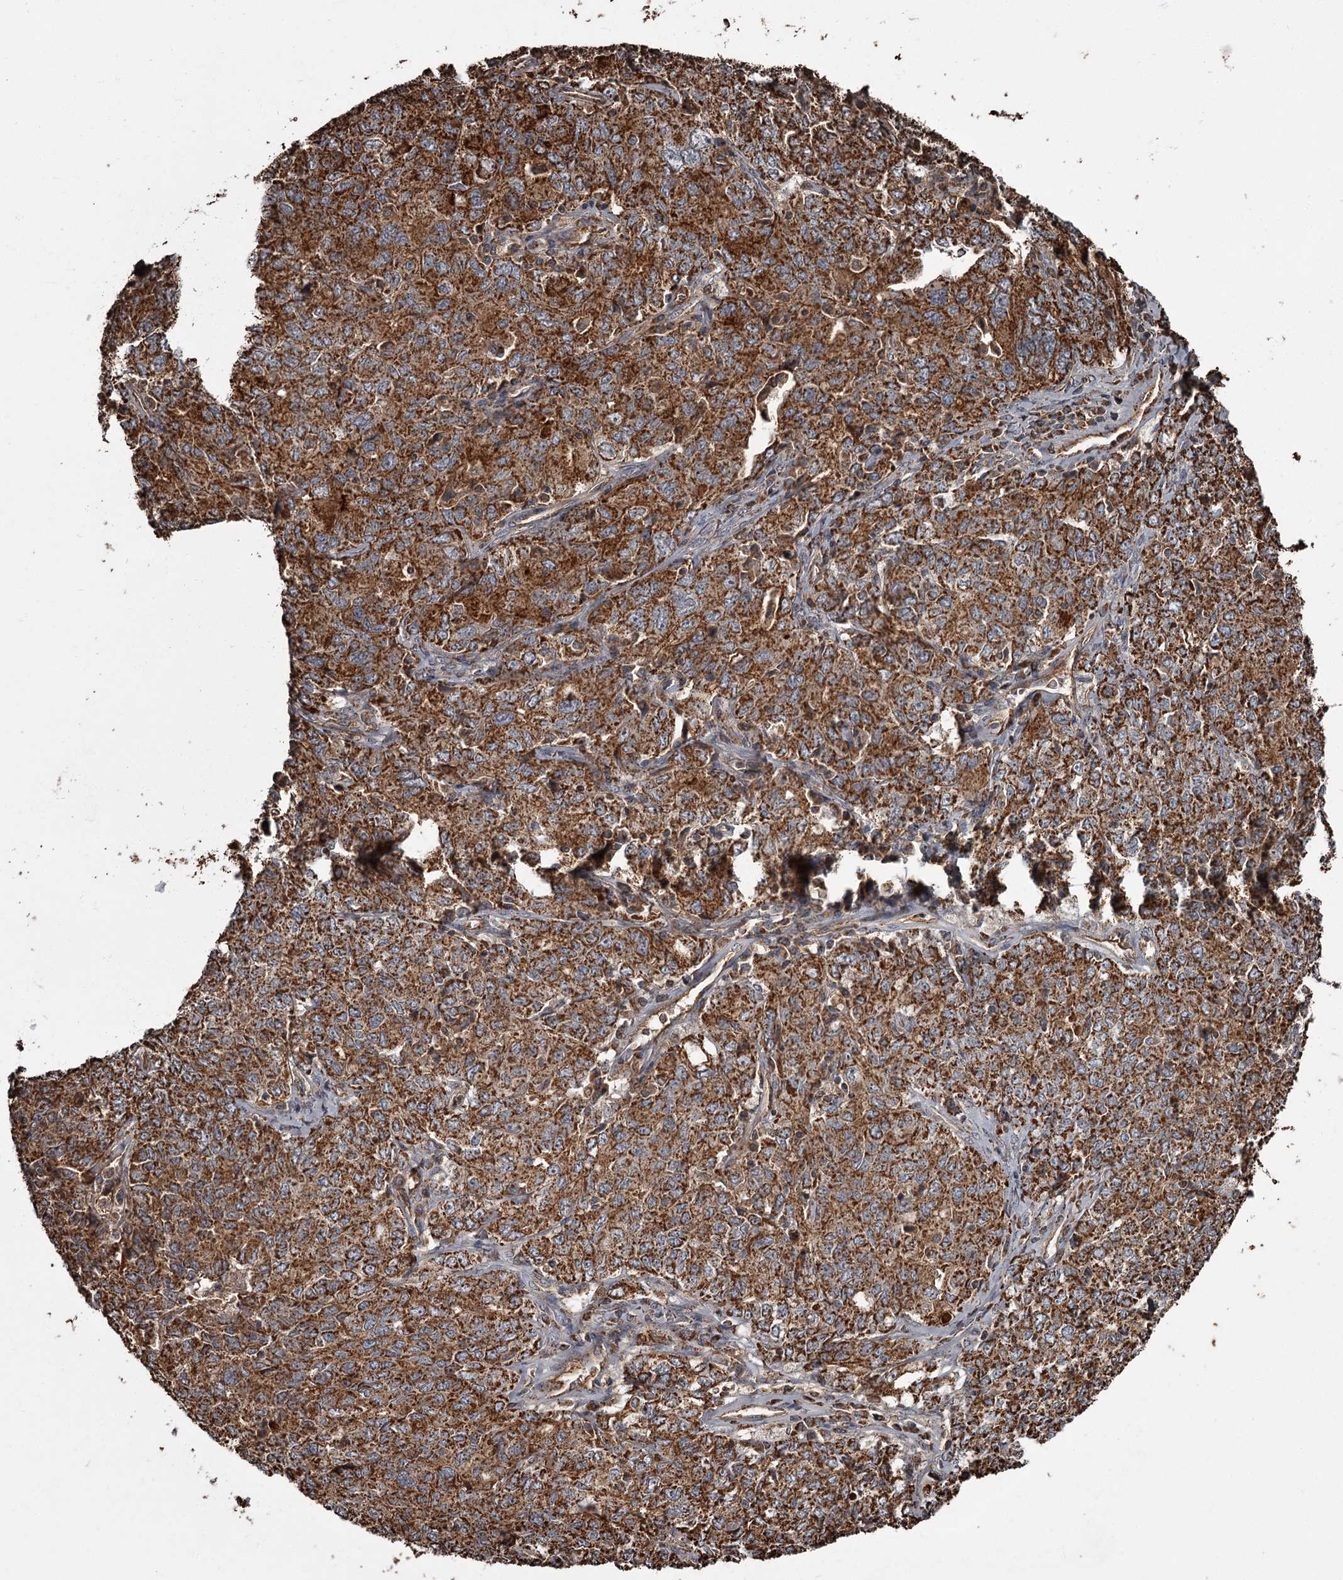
{"staining": {"intensity": "strong", "quantity": ">75%", "location": "cytoplasmic/membranous"}, "tissue": "ovarian cancer", "cell_type": "Tumor cells", "image_type": "cancer", "snomed": [{"axis": "morphology", "description": "Carcinoma, endometroid"}, {"axis": "topography", "description": "Ovary"}], "caption": "Tumor cells display high levels of strong cytoplasmic/membranous positivity in approximately >75% of cells in human ovarian cancer (endometroid carcinoma).", "gene": "THAP9", "patient": {"sex": "female", "age": 62}}